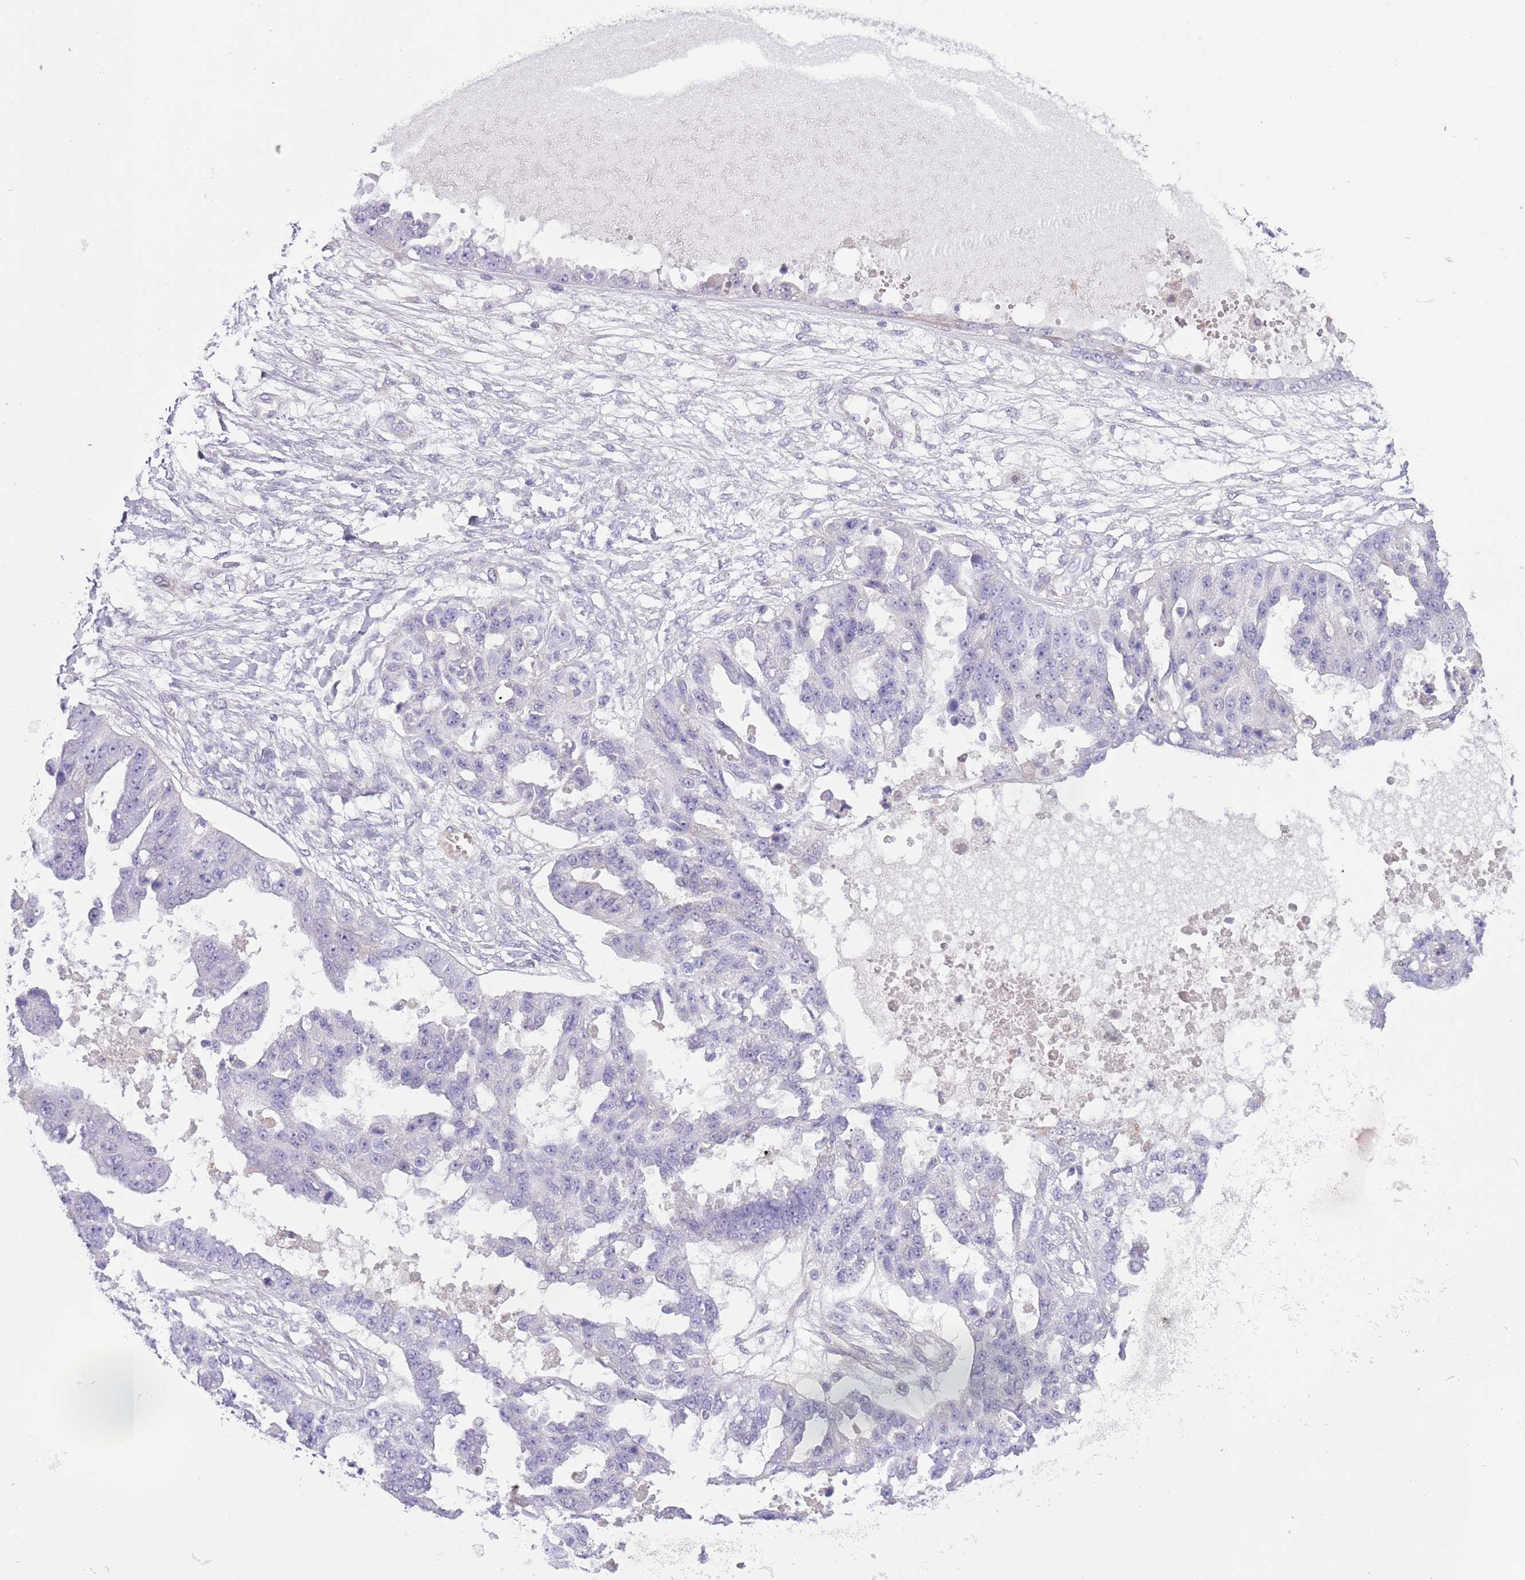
{"staining": {"intensity": "negative", "quantity": "none", "location": "none"}, "tissue": "ovarian cancer", "cell_type": "Tumor cells", "image_type": "cancer", "snomed": [{"axis": "morphology", "description": "Cystadenocarcinoma, serous, NOS"}, {"axis": "topography", "description": "Ovary"}], "caption": "Serous cystadenocarcinoma (ovarian) was stained to show a protein in brown. There is no significant positivity in tumor cells.", "gene": "TINAGL1", "patient": {"sex": "female", "age": 58}}